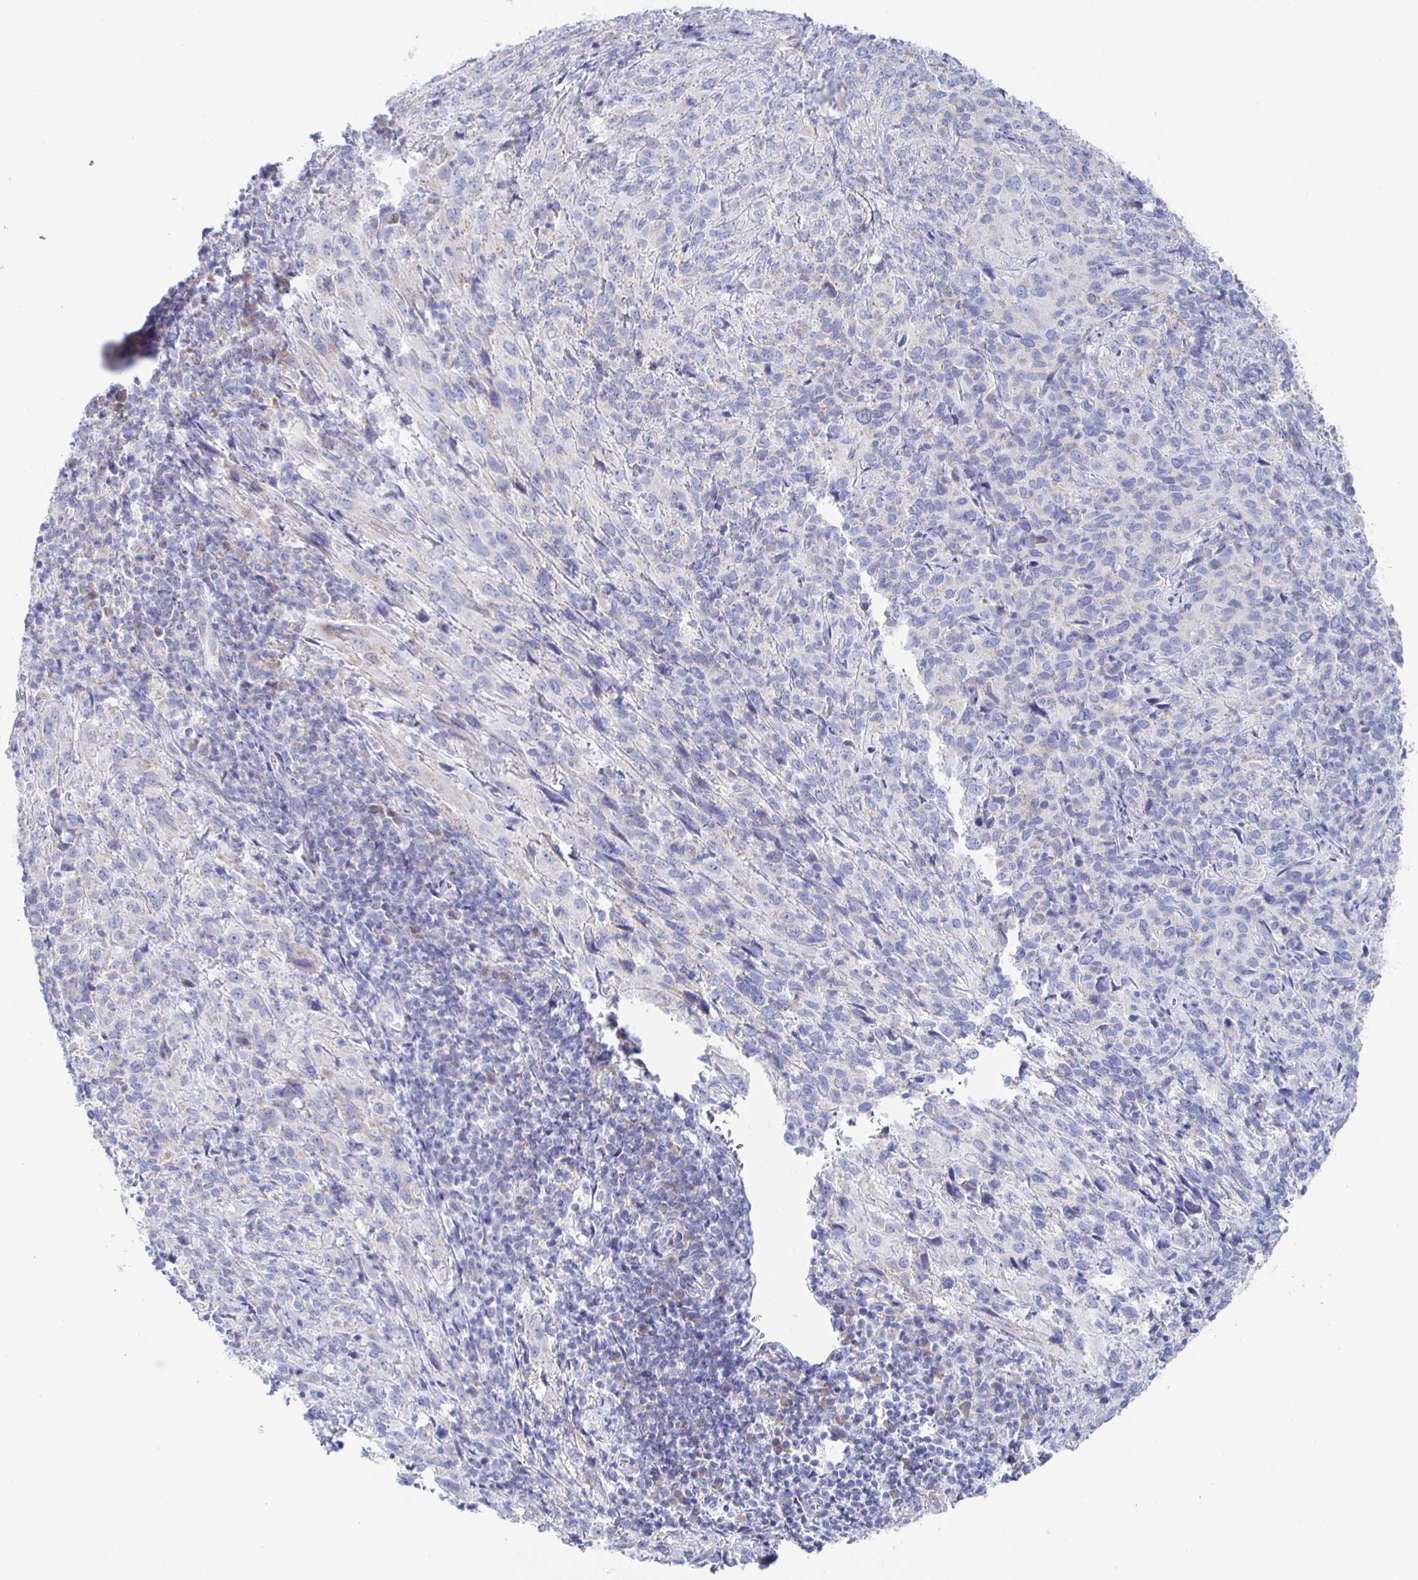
{"staining": {"intensity": "negative", "quantity": "none", "location": "none"}, "tissue": "cervical cancer", "cell_type": "Tumor cells", "image_type": "cancer", "snomed": [{"axis": "morphology", "description": "Squamous cell carcinoma, NOS"}, {"axis": "topography", "description": "Cervix"}], "caption": "An immunohistochemistry (IHC) micrograph of cervical cancer (squamous cell carcinoma) is shown. There is no staining in tumor cells of cervical cancer (squamous cell carcinoma). The staining was performed using DAB to visualize the protein expression in brown, while the nuclei were stained in blue with hematoxylin (Magnification: 20x).", "gene": "SYNGR4", "patient": {"sex": "female", "age": 51}}